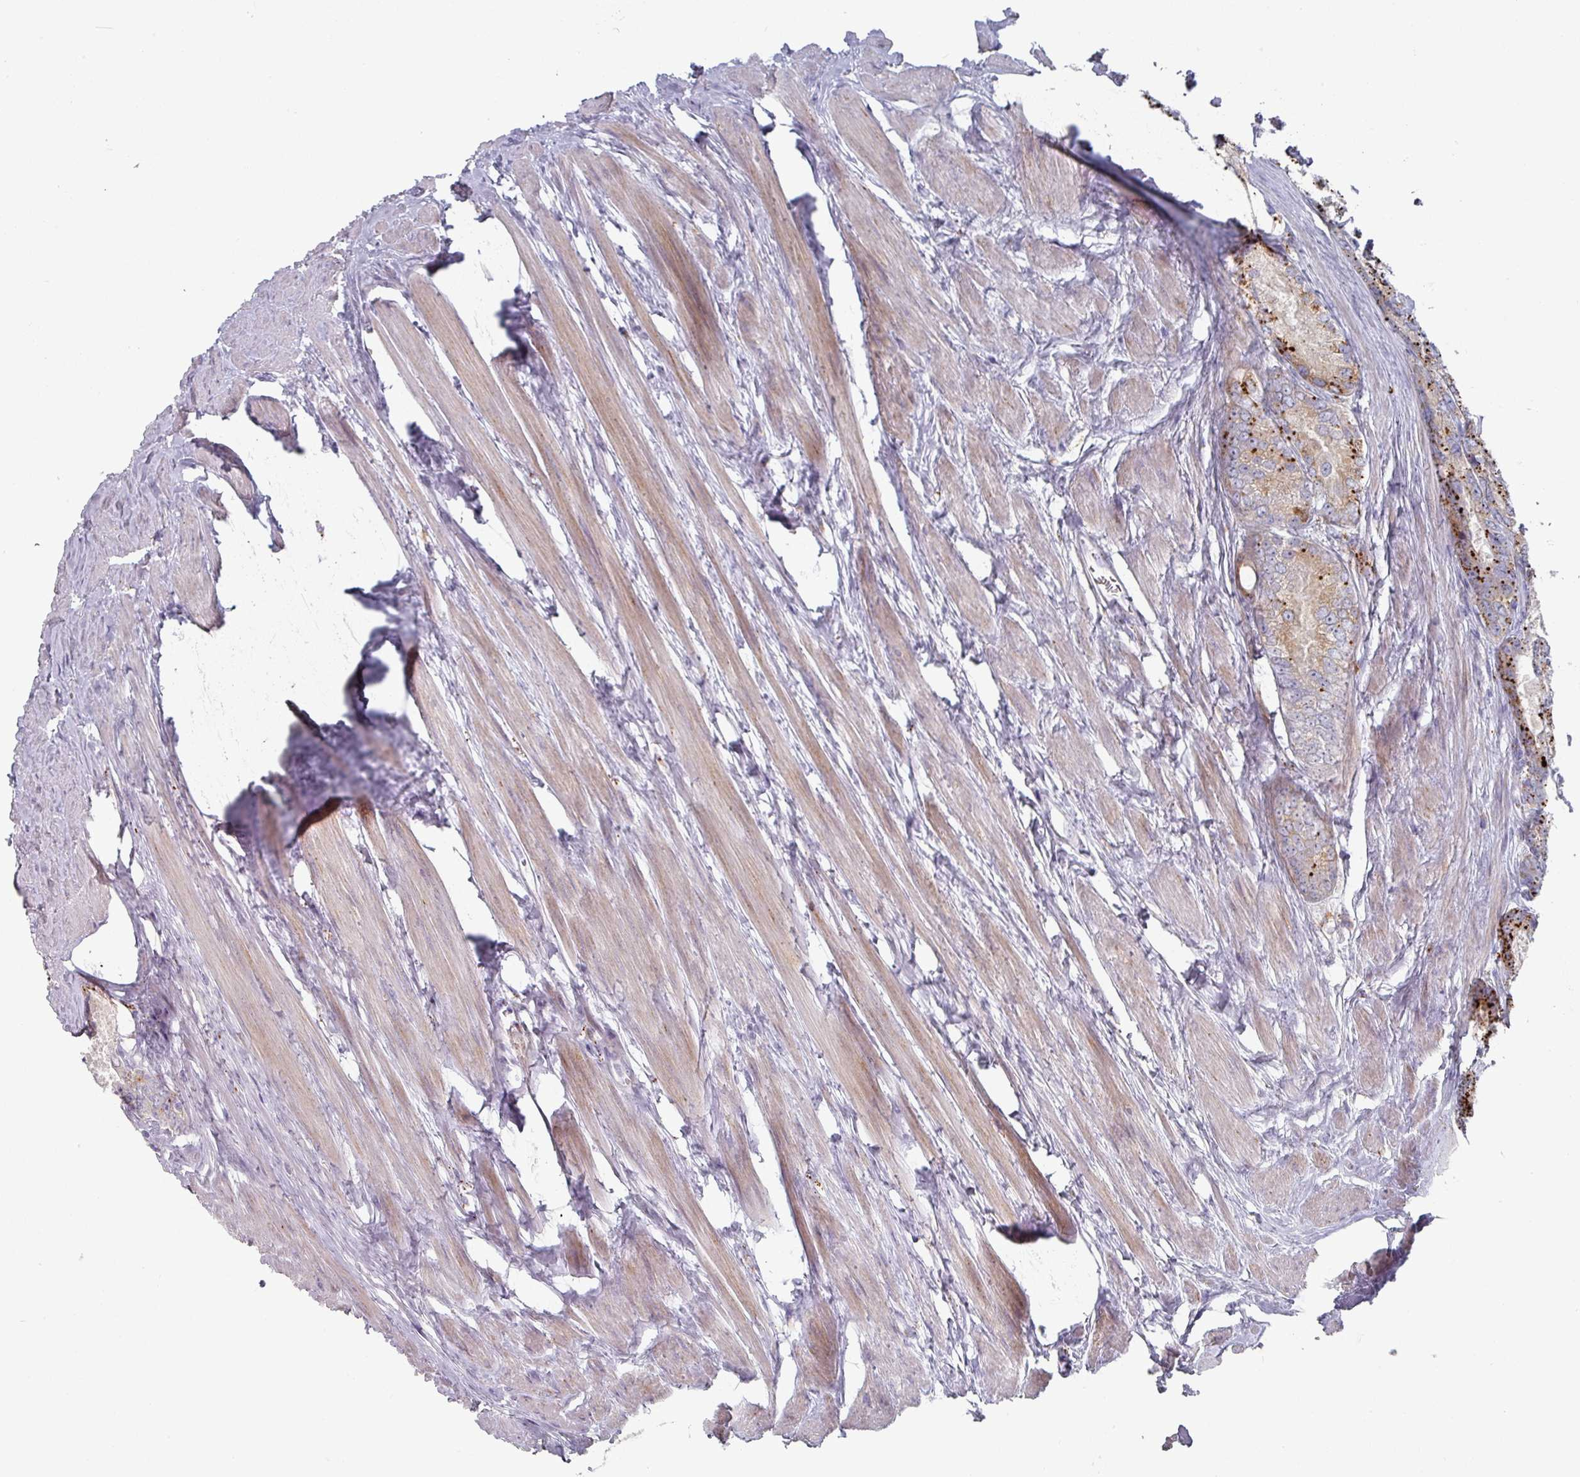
{"staining": {"intensity": "moderate", "quantity": ">75%", "location": "cytoplasmic/membranous"}, "tissue": "prostate cancer", "cell_type": "Tumor cells", "image_type": "cancer", "snomed": [{"axis": "morphology", "description": "Adenocarcinoma, Low grade"}, {"axis": "topography", "description": "Prostate"}], "caption": "This is an image of immunohistochemistry (IHC) staining of low-grade adenocarcinoma (prostate), which shows moderate expression in the cytoplasmic/membranous of tumor cells.", "gene": "NT5C1A", "patient": {"sex": "male", "age": 68}}